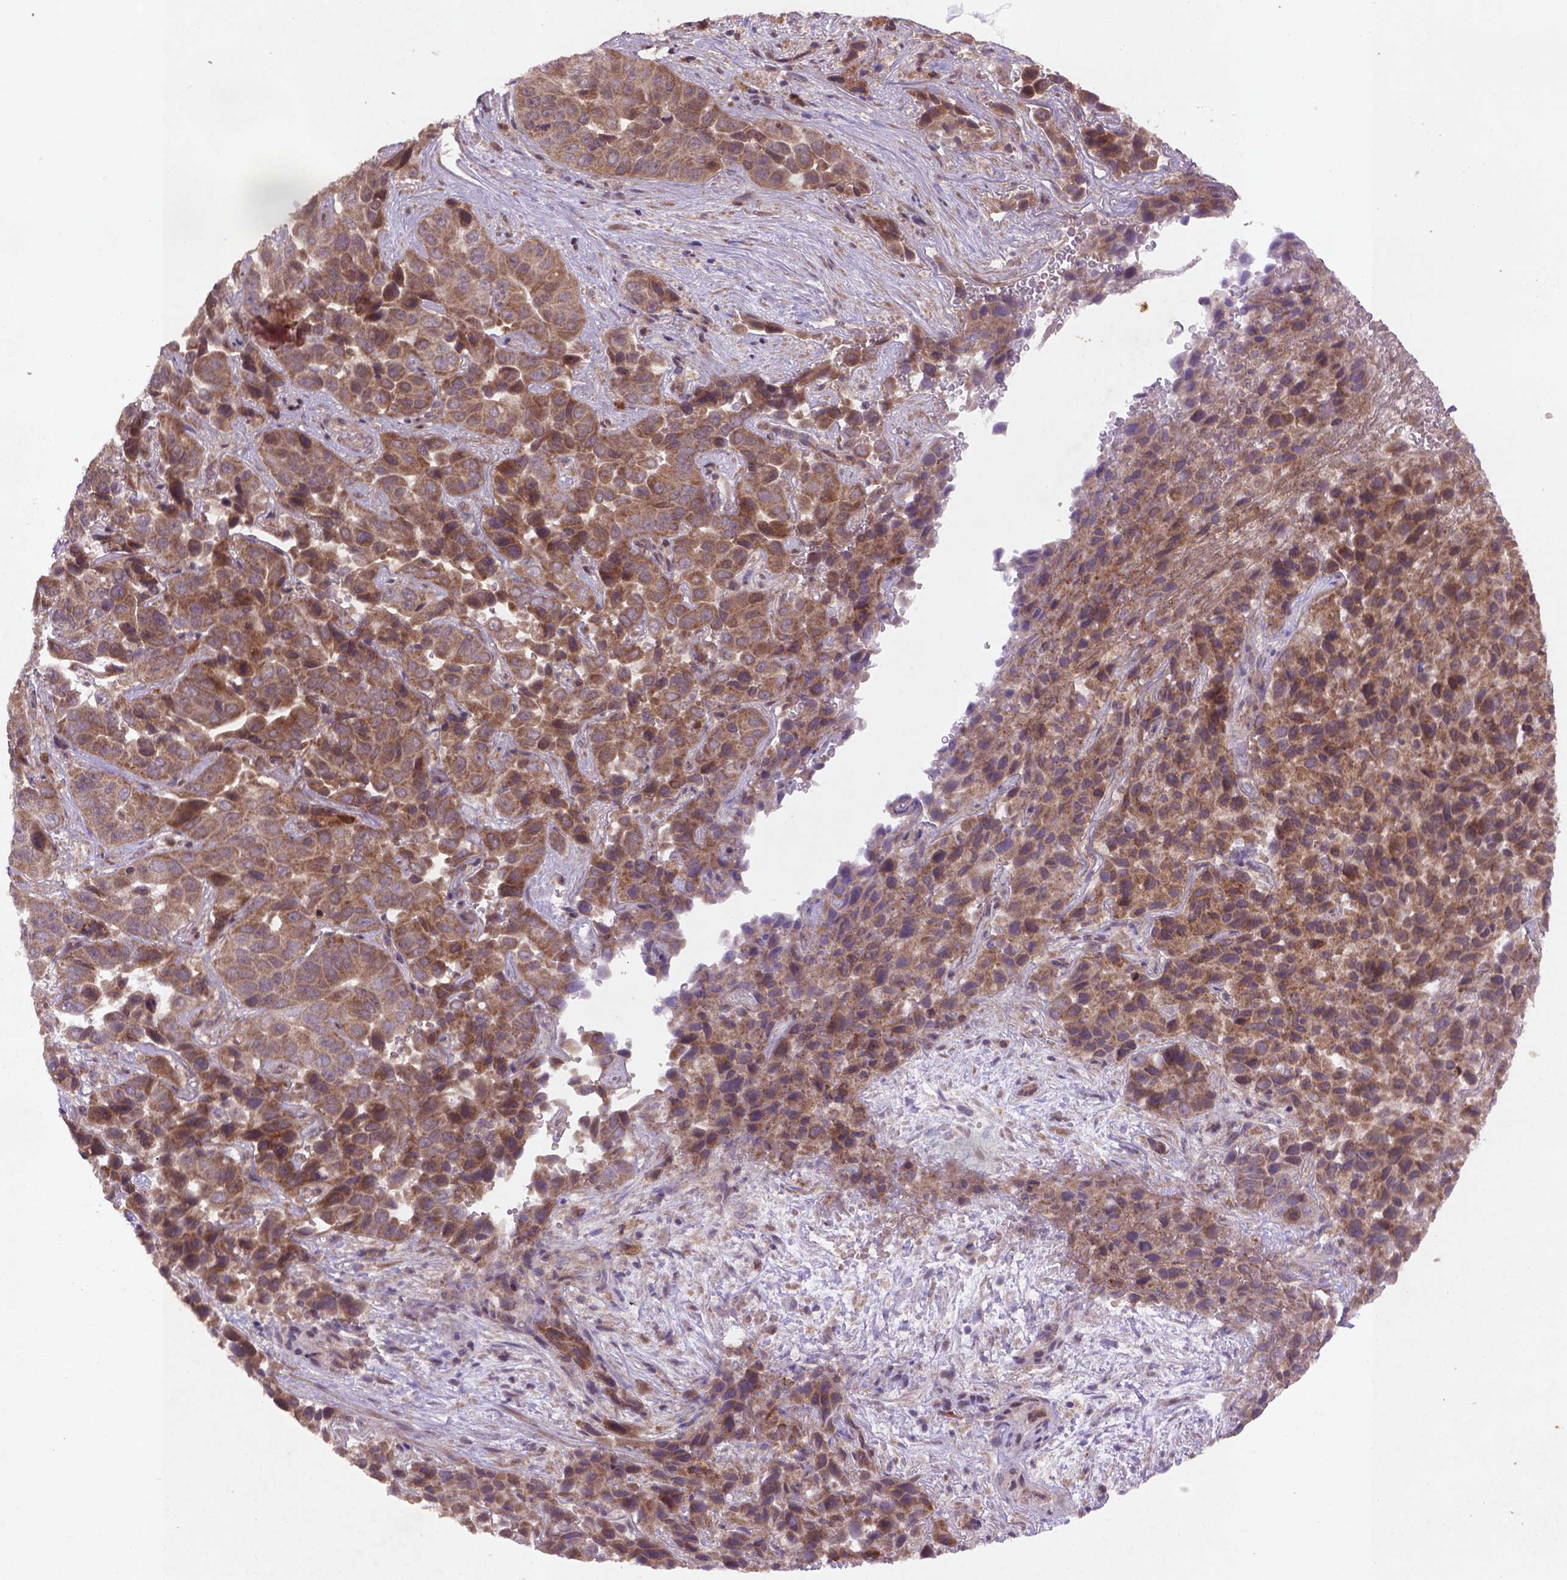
{"staining": {"intensity": "moderate", "quantity": ">75%", "location": "cytoplasmic/membranous"}, "tissue": "liver cancer", "cell_type": "Tumor cells", "image_type": "cancer", "snomed": [{"axis": "morphology", "description": "Cholangiocarcinoma"}, {"axis": "topography", "description": "Liver"}], "caption": "Liver cancer stained for a protein exhibits moderate cytoplasmic/membranous positivity in tumor cells.", "gene": "NIPAL2", "patient": {"sex": "female", "age": 52}}